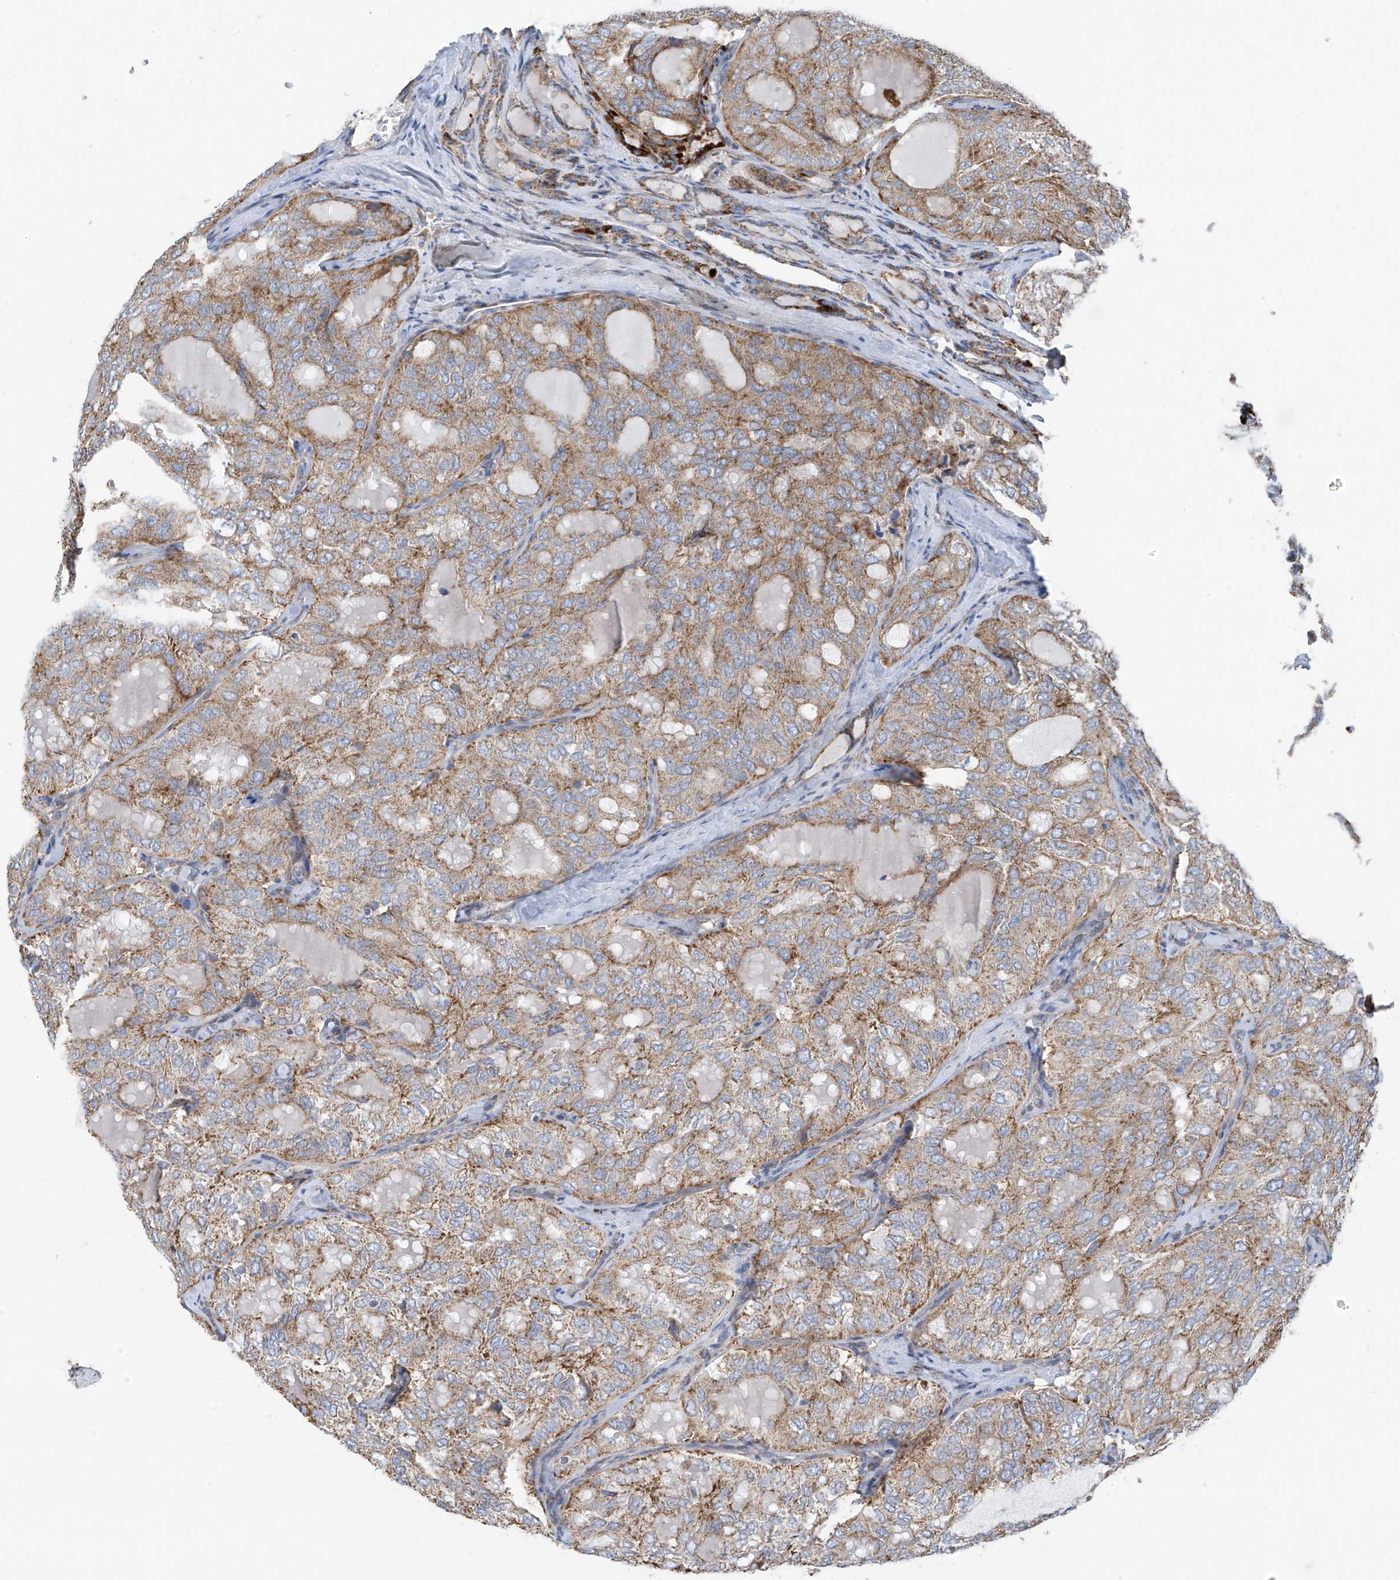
{"staining": {"intensity": "moderate", "quantity": "25%-75%", "location": "cytoplasmic/membranous"}, "tissue": "thyroid cancer", "cell_type": "Tumor cells", "image_type": "cancer", "snomed": [{"axis": "morphology", "description": "Follicular adenoma carcinoma, NOS"}, {"axis": "topography", "description": "Thyroid gland"}], "caption": "Thyroid cancer (follicular adenoma carcinoma) stained with DAB IHC demonstrates medium levels of moderate cytoplasmic/membranous staining in approximately 25%-75% of tumor cells.", "gene": "EOMES", "patient": {"sex": "male", "age": 75}}